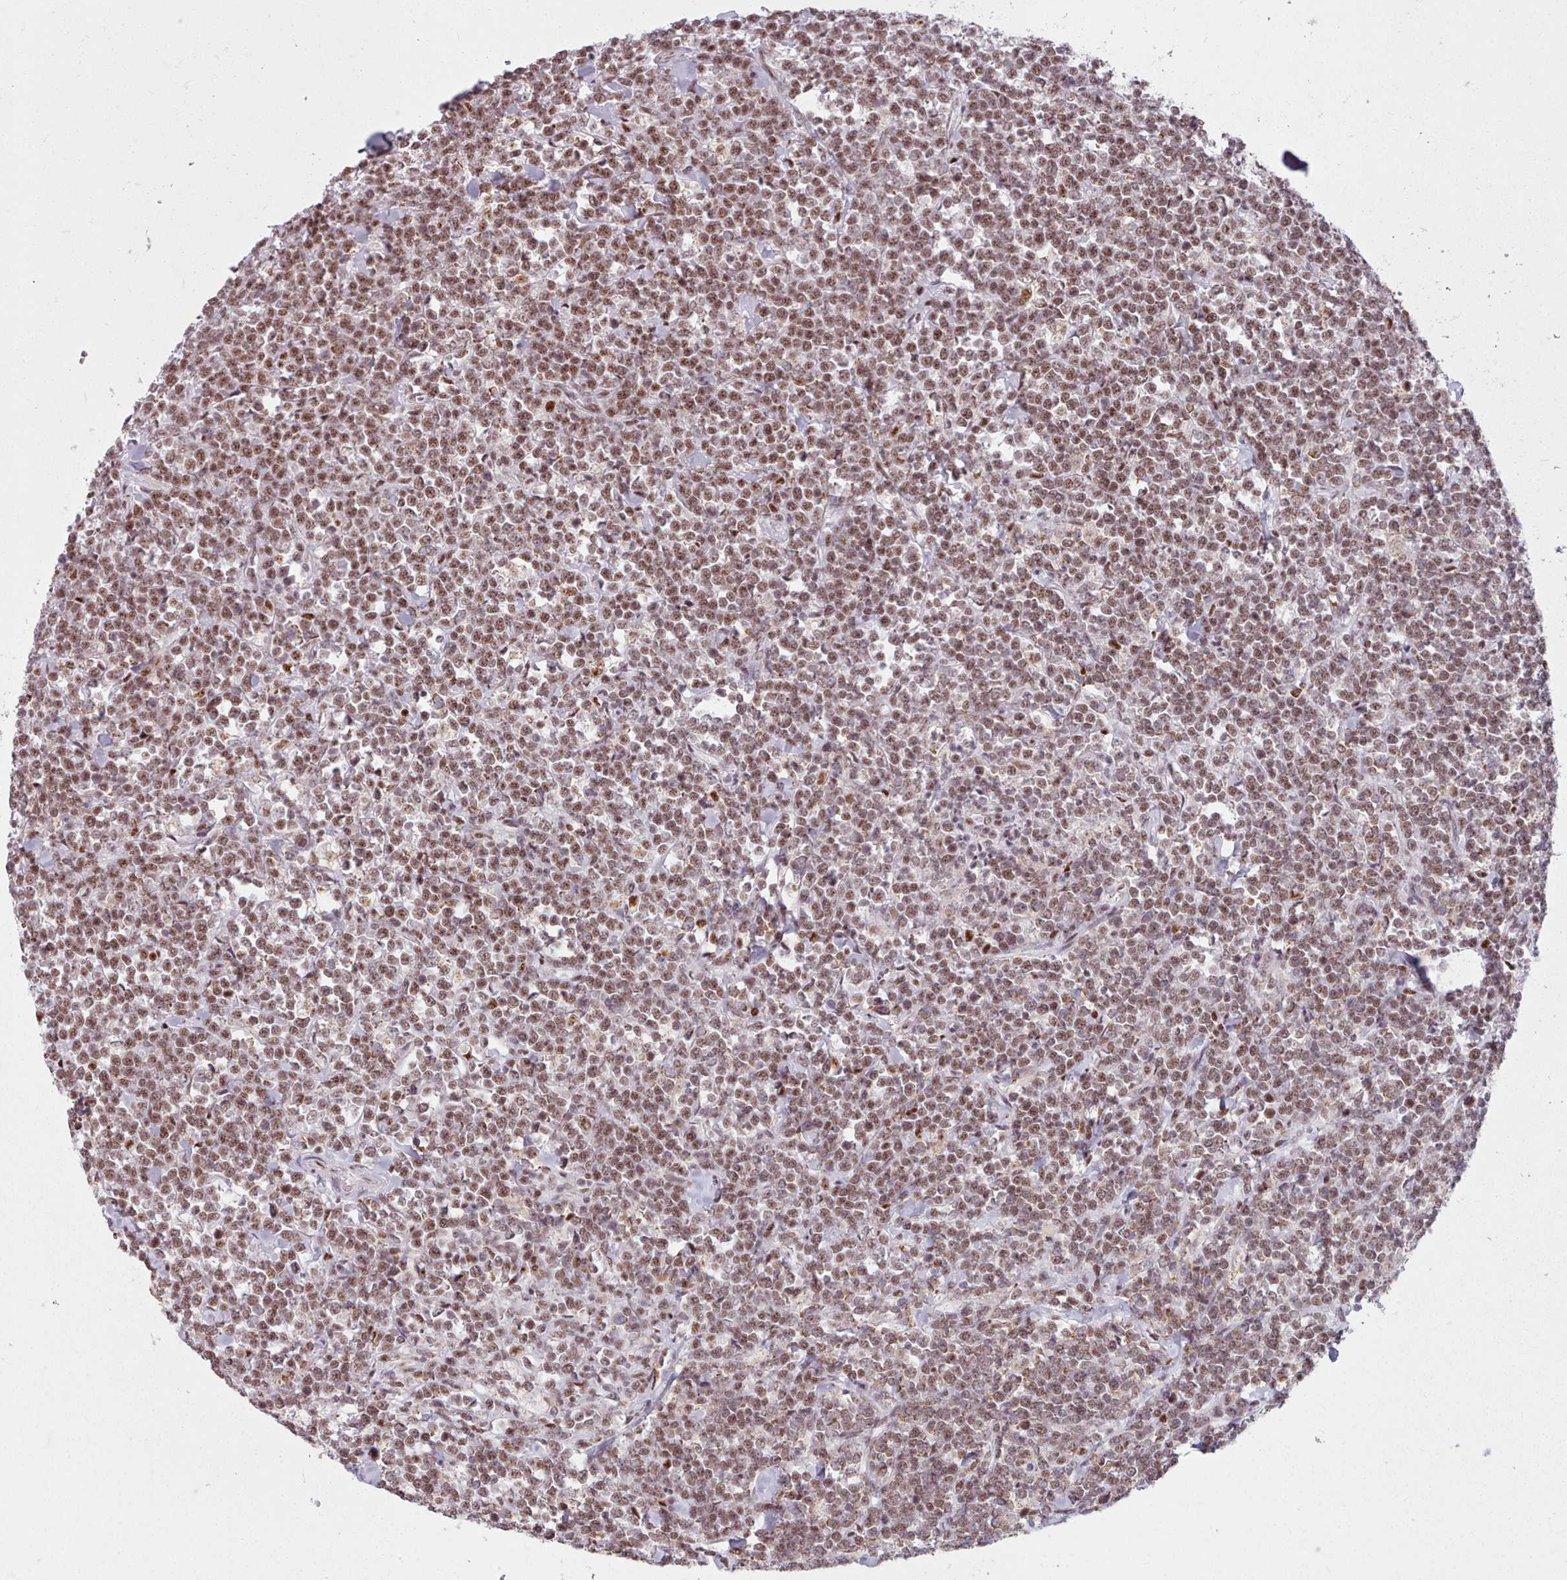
{"staining": {"intensity": "moderate", "quantity": ">75%", "location": "nuclear"}, "tissue": "lymphoma", "cell_type": "Tumor cells", "image_type": "cancer", "snomed": [{"axis": "morphology", "description": "Malignant lymphoma, non-Hodgkin's type, High grade"}, {"axis": "topography", "description": "Small intestine"}, {"axis": "topography", "description": "Colon"}], "caption": "A brown stain labels moderate nuclear positivity of a protein in lymphoma tumor cells.", "gene": "SRRM1", "patient": {"sex": "male", "age": 8}}